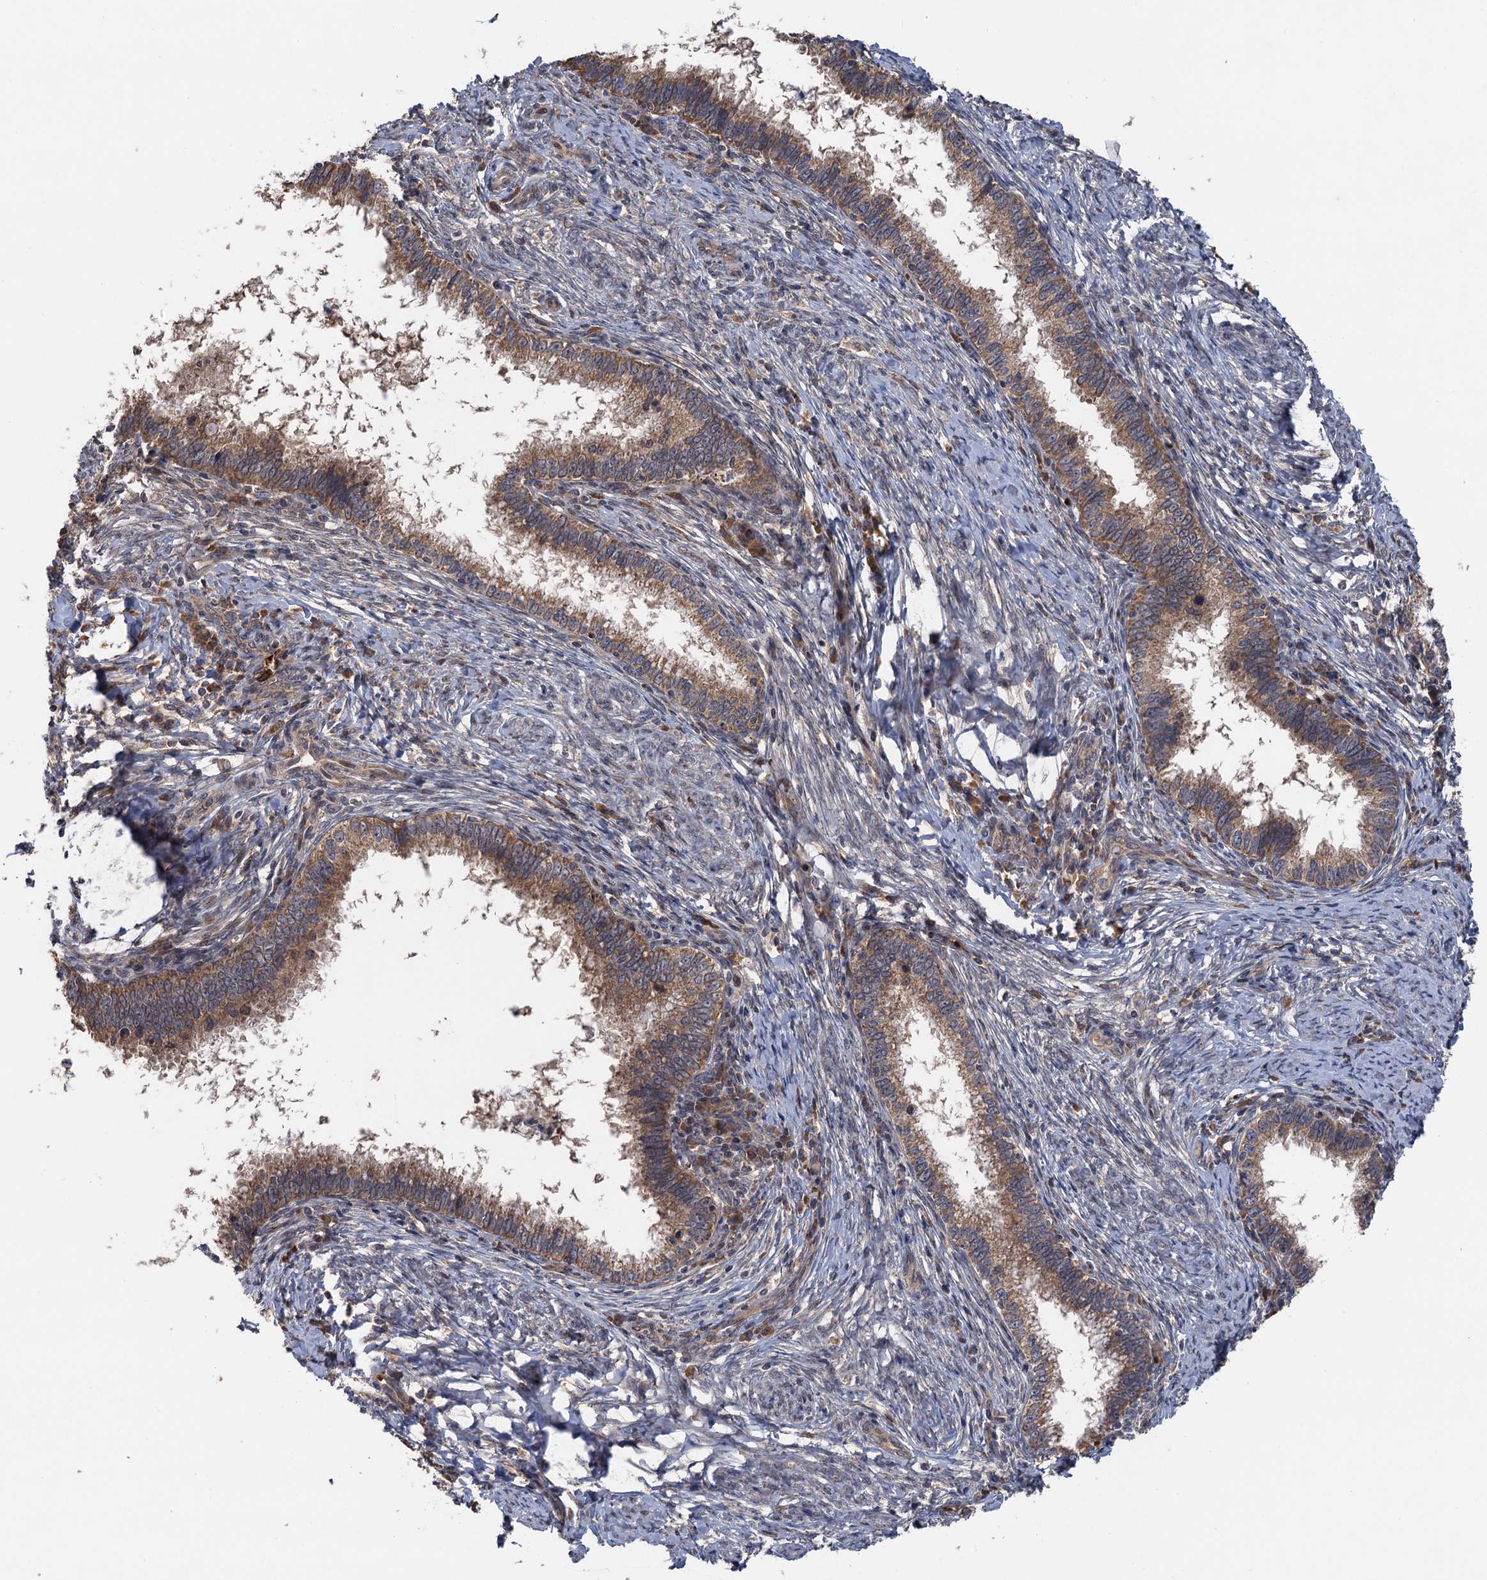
{"staining": {"intensity": "moderate", "quantity": ">75%", "location": "cytoplasmic/membranous"}, "tissue": "cervical cancer", "cell_type": "Tumor cells", "image_type": "cancer", "snomed": [{"axis": "morphology", "description": "Adenocarcinoma, NOS"}, {"axis": "topography", "description": "Cervix"}], "caption": "Immunohistochemistry image of neoplastic tissue: cervical adenocarcinoma stained using immunohistochemistry reveals medium levels of moderate protein expression localized specifically in the cytoplasmic/membranous of tumor cells, appearing as a cytoplasmic/membranous brown color.", "gene": "SNX32", "patient": {"sex": "female", "age": 36}}